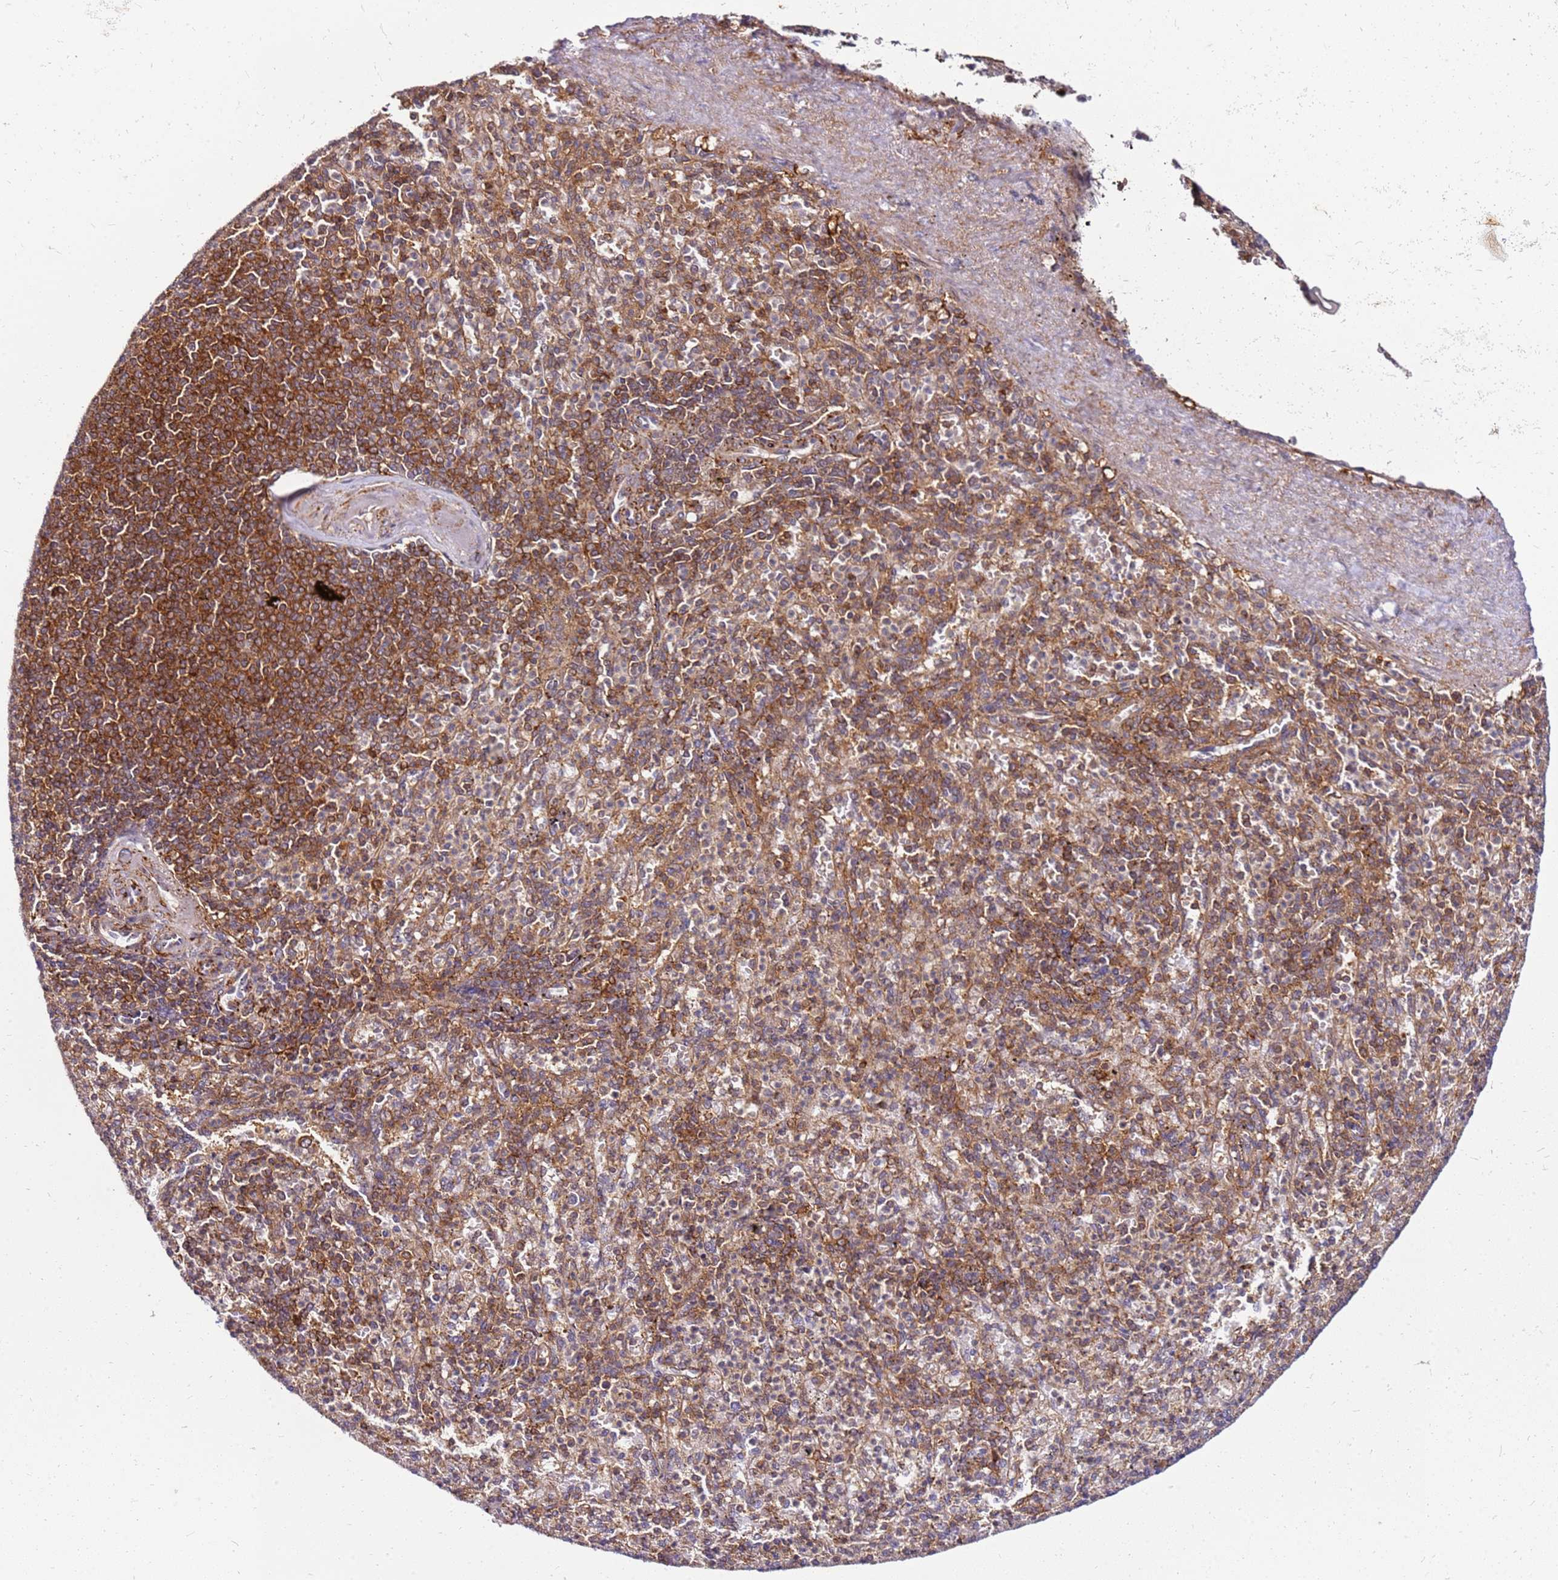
{"staining": {"intensity": "moderate", "quantity": "25%-75%", "location": "cytoplasmic/membranous"}, "tissue": "spleen", "cell_type": "Cells in red pulp", "image_type": "normal", "snomed": [{"axis": "morphology", "description": "Normal tissue, NOS"}, {"axis": "topography", "description": "Spleen"}], "caption": "Protein analysis of benign spleen reveals moderate cytoplasmic/membranous expression in about 25%-75% of cells in red pulp.", "gene": "PIH1D1", "patient": {"sex": "female", "age": 74}}